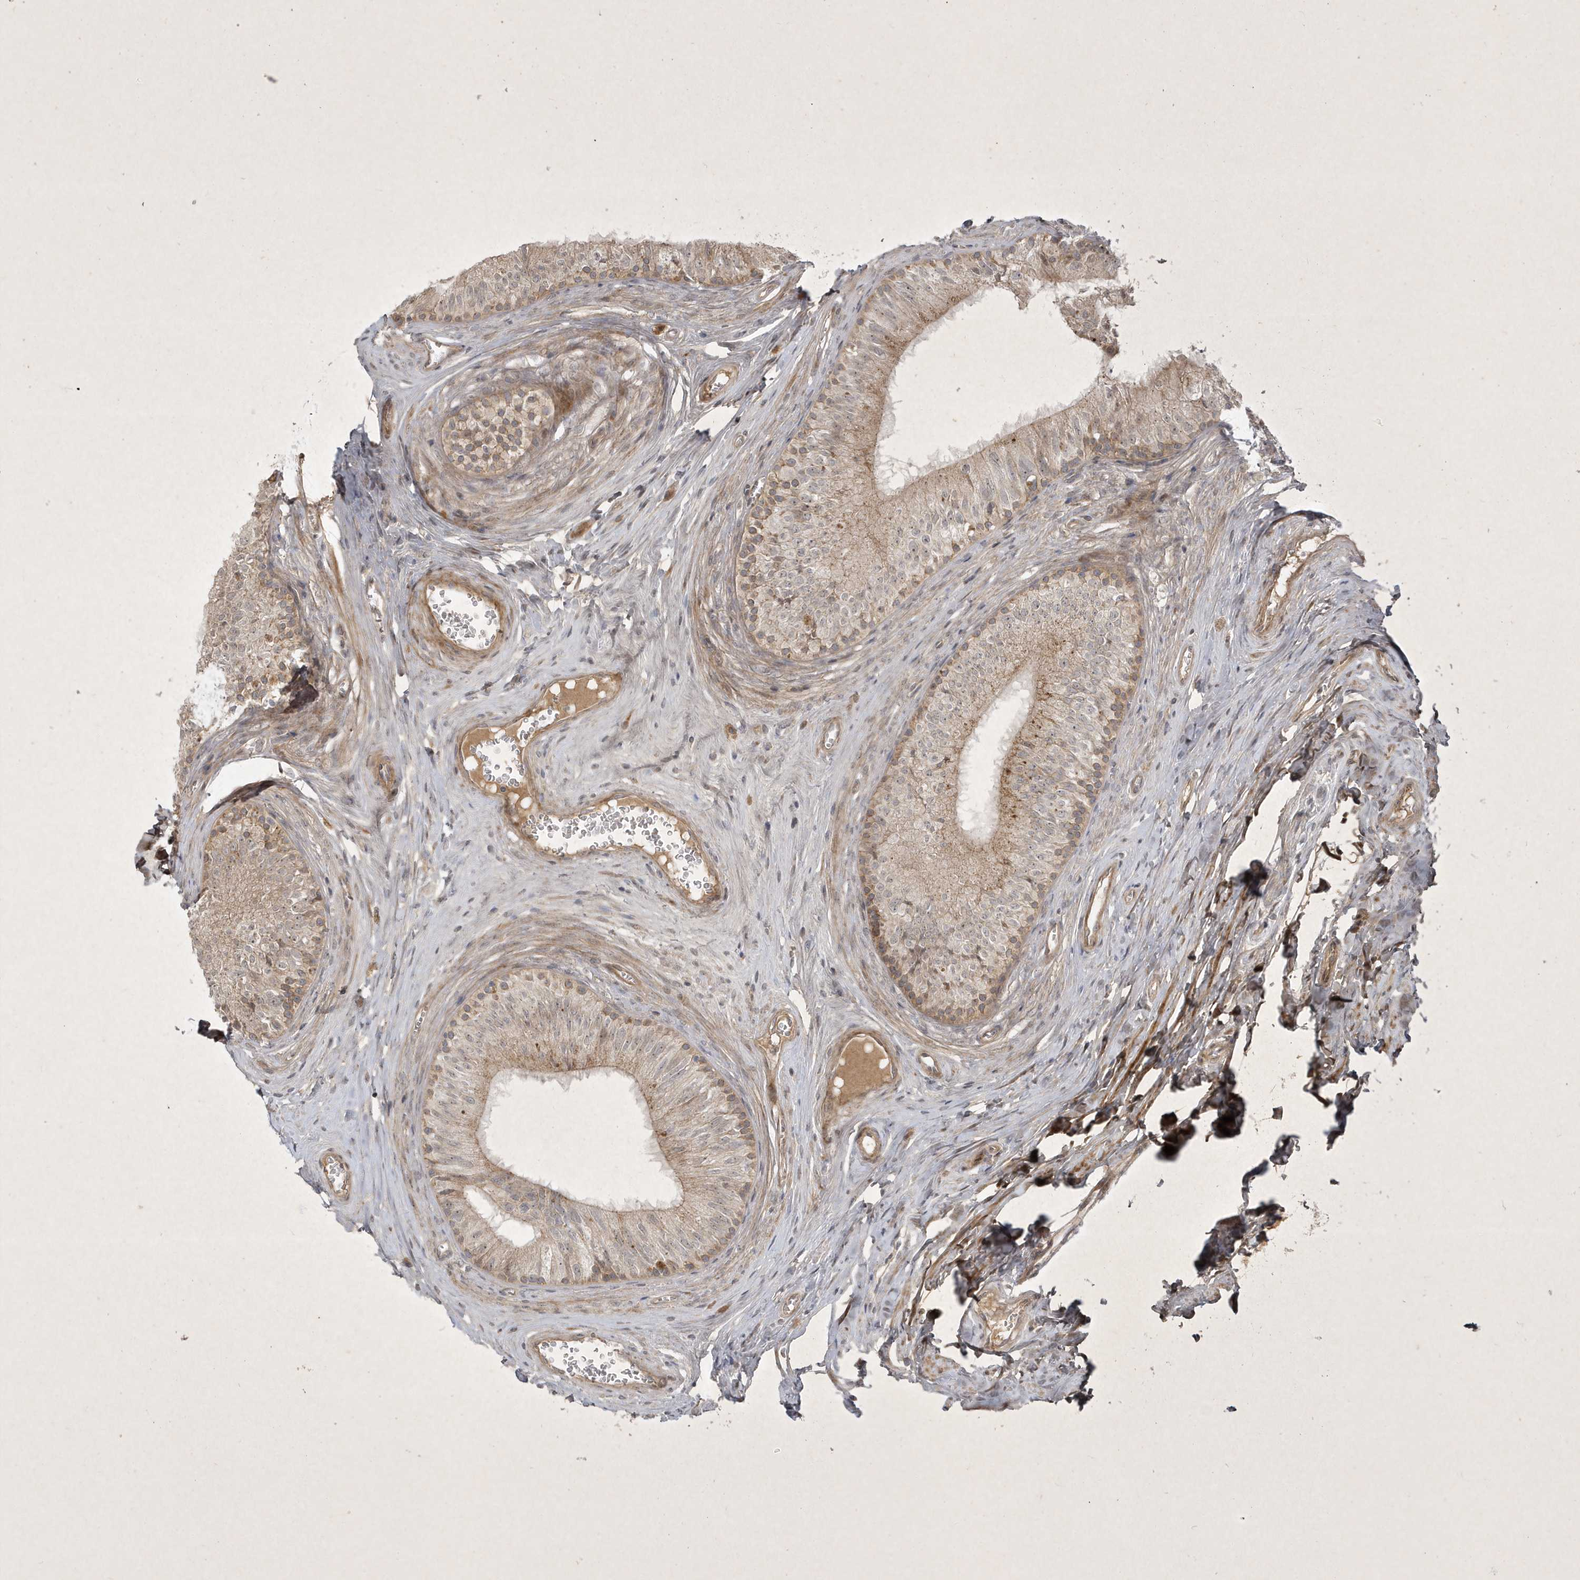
{"staining": {"intensity": "moderate", "quantity": "<25%", "location": "cytoplasmic/membranous"}, "tissue": "epididymis", "cell_type": "Glandular cells", "image_type": "normal", "snomed": [{"axis": "morphology", "description": "Normal tissue, NOS"}, {"axis": "topography", "description": "Epididymis"}], "caption": "Moderate cytoplasmic/membranous expression for a protein is appreciated in approximately <25% of glandular cells of unremarkable epididymis using immunohistochemistry.", "gene": "FAM83C", "patient": {"sex": "male", "age": 46}}